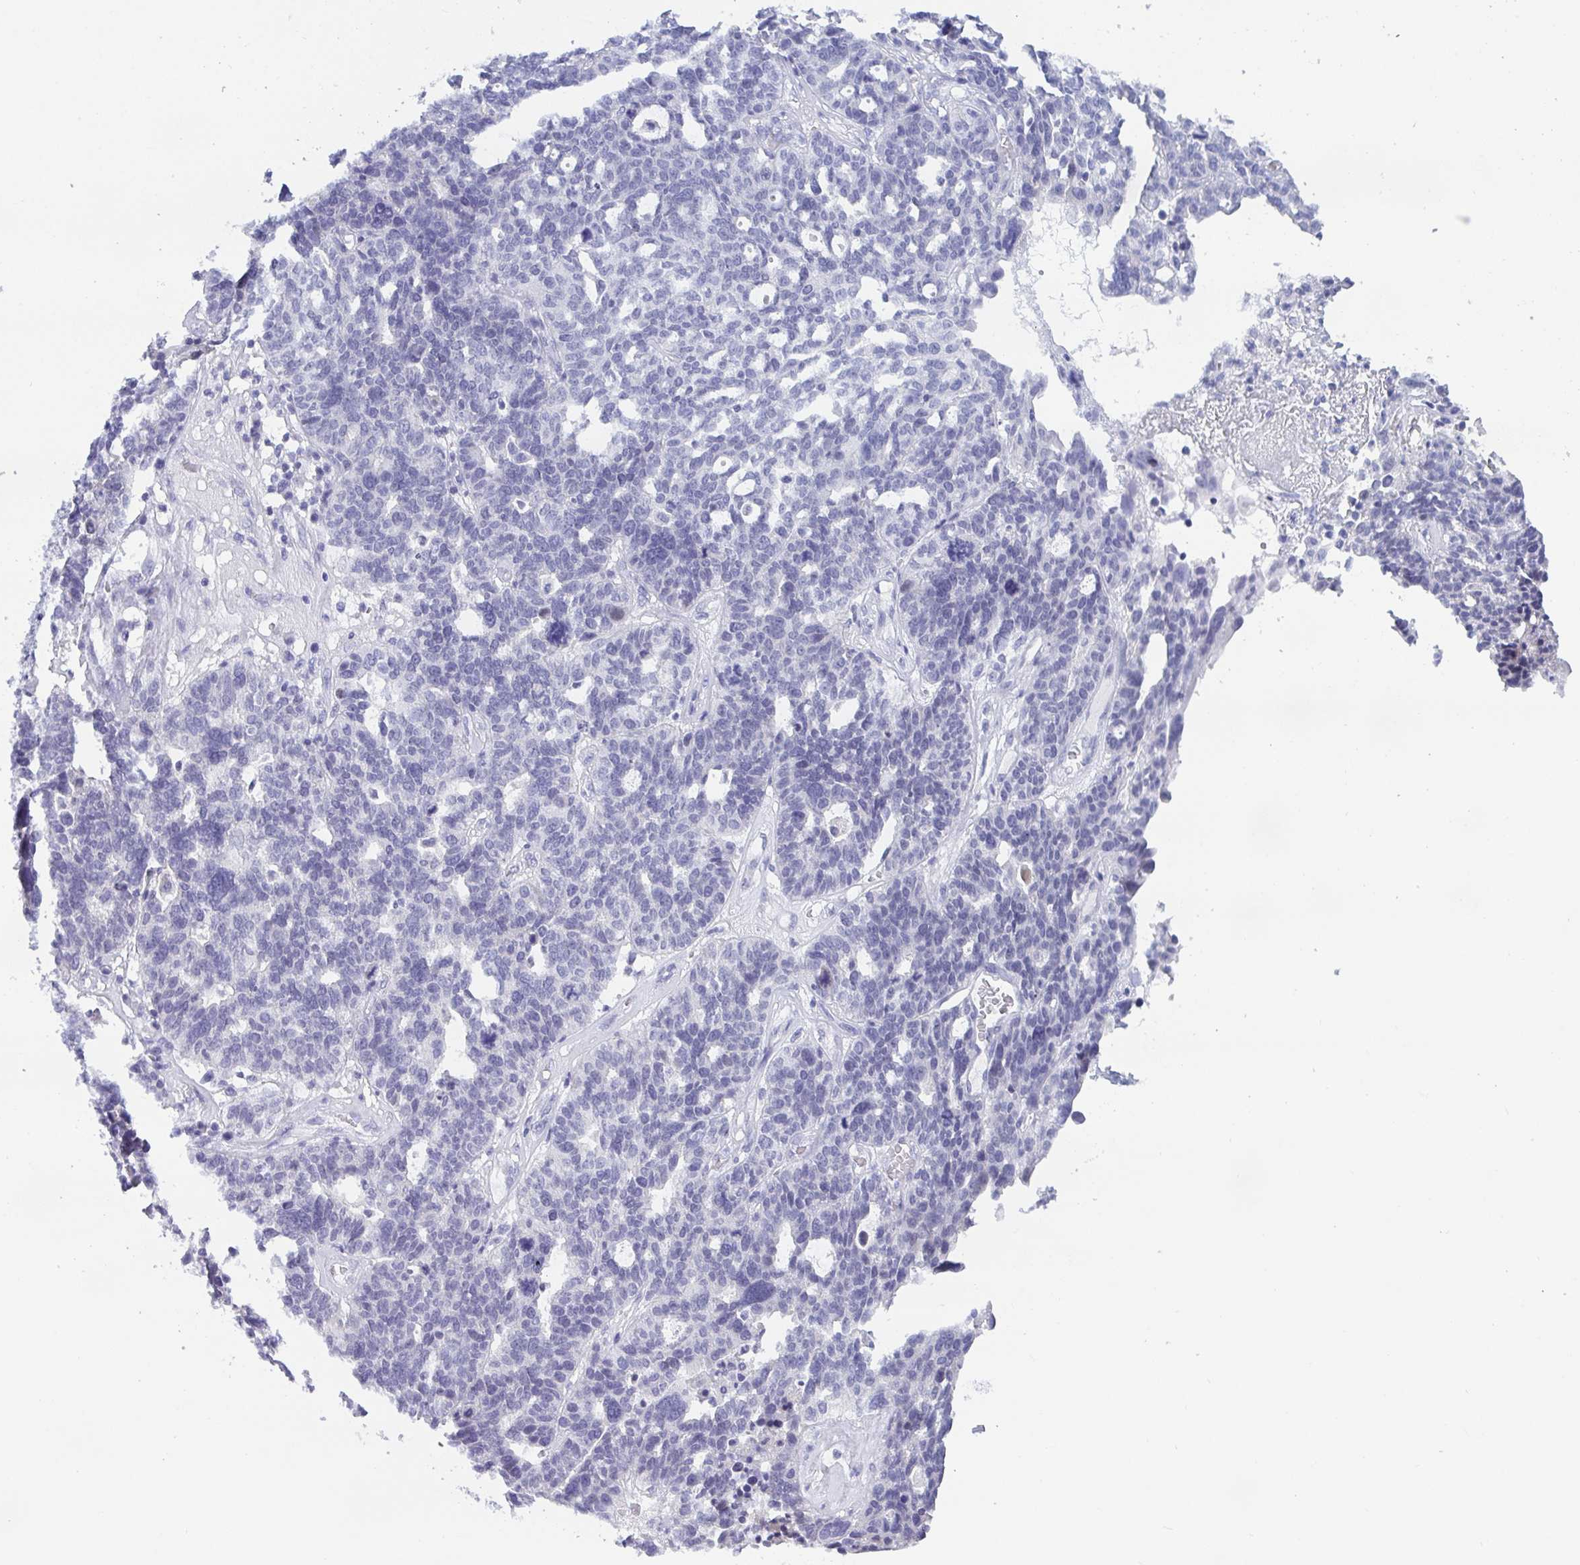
{"staining": {"intensity": "negative", "quantity": "none", "location": "none"}, "tissue": "ovarian cancer", "cell_type": "Tumor cells", "image_type": "cancer", "snomed": [{"axis": "morphology", "description": "Cystadenocarcinoma, serous, NOS"}, {"axis": "topography", "description": "Ovary"}], "caption": "Immunohistochemistry (IHC) micrograph of human serous cystadenocarcinoma (ovarian) stained for a protein (brown), which displays no staining in tumor cells.", "gene": "BMAL2", "patient": {"sex": "female", "age": 59}}